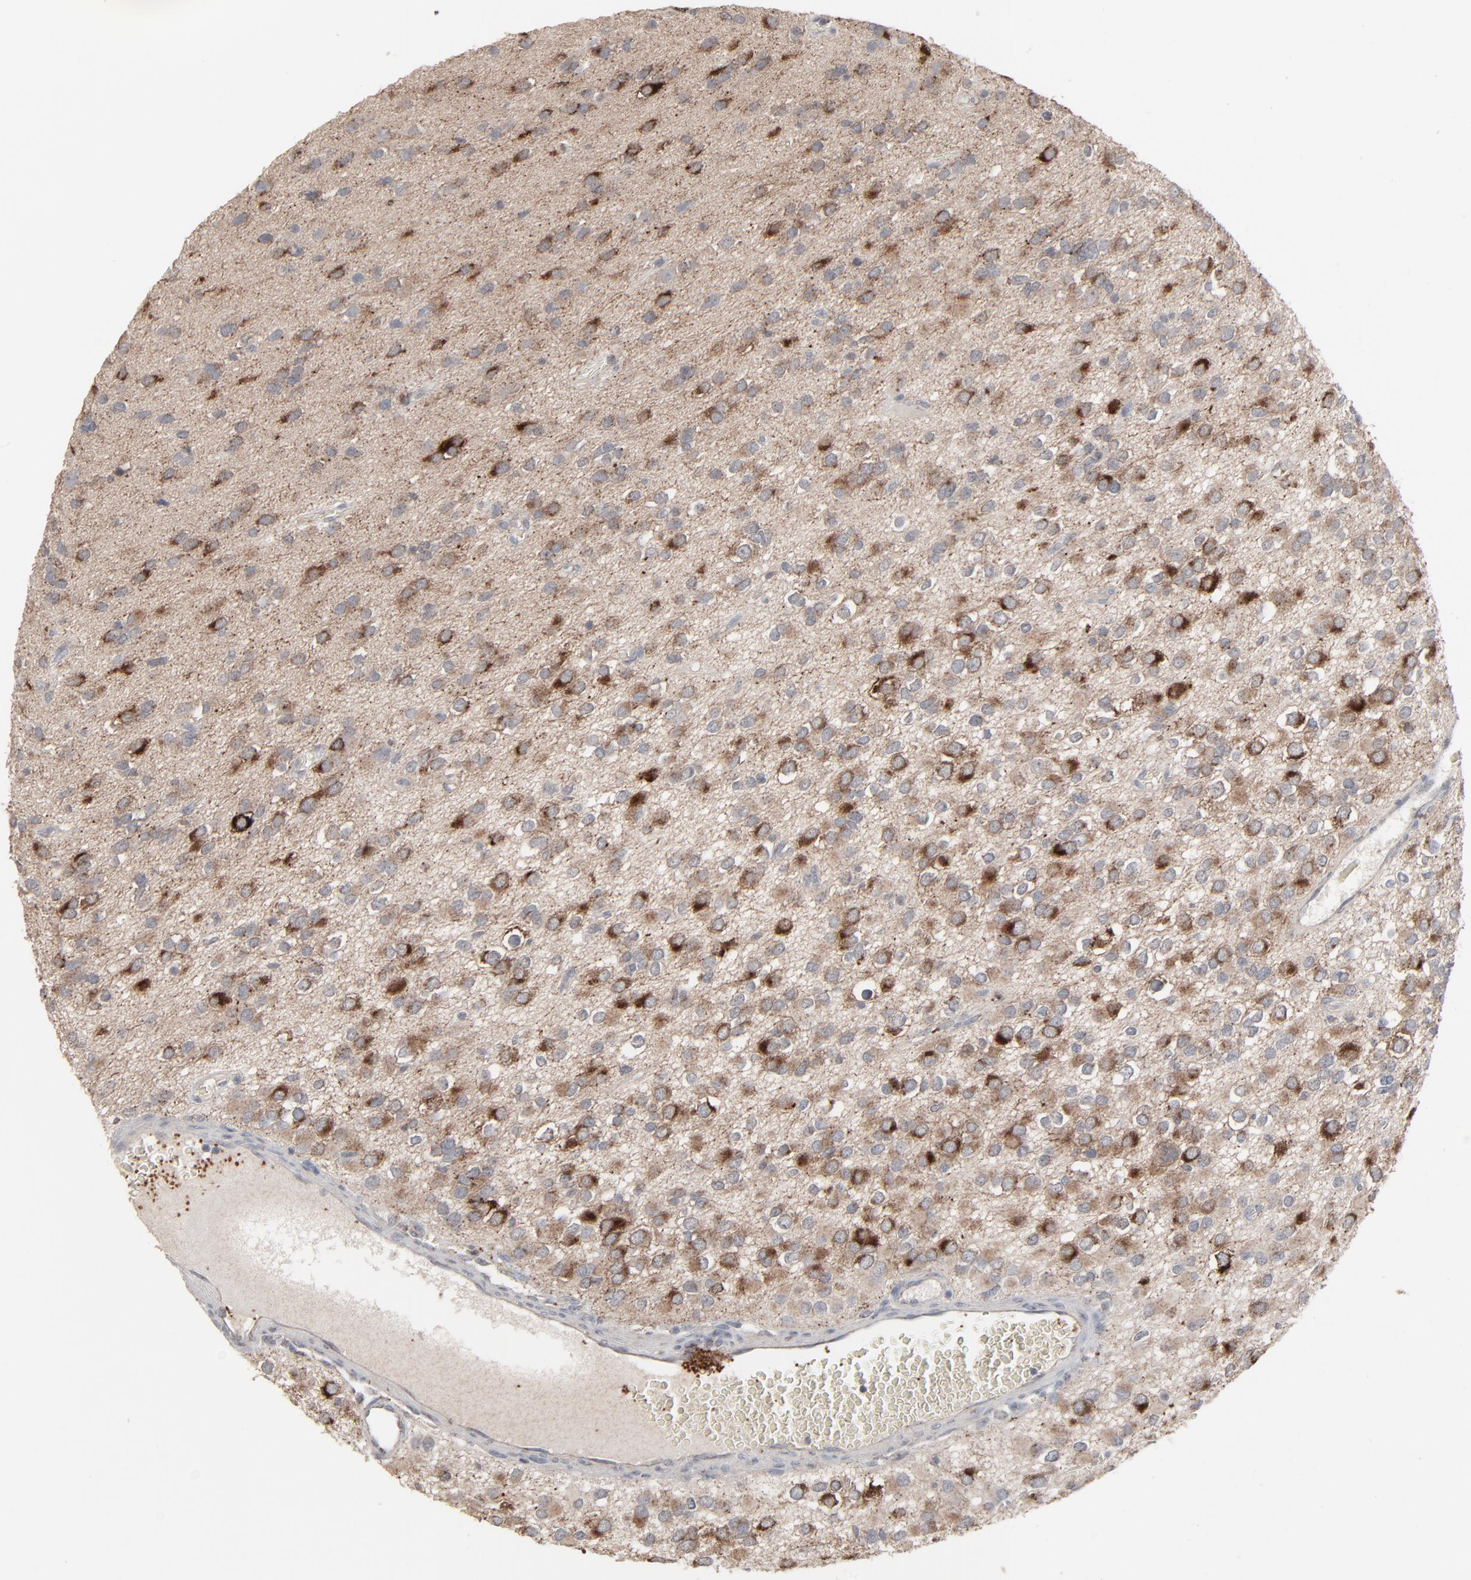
{"staining": {"intensity": "strong", "quantity": ">75%", "location": "cytoplasmic/membranous"}, "tissue": "glioma", "cell_type": "Tumor cells", "image_type": "cancer", "snomed": [{"axis": "morphology", "description": "Glioma, malignant, Low grade"}, {"axis": "topography", "description": "Brain"}], "caption": "Immunohistochemical staining of malignant glioma (low-grade) reveals strong cytoplasmic/membranous protein staining in approximately >75% of tumor cells.", "gene": "JAM3", "patient": {"sex": "male", "age": 42}}